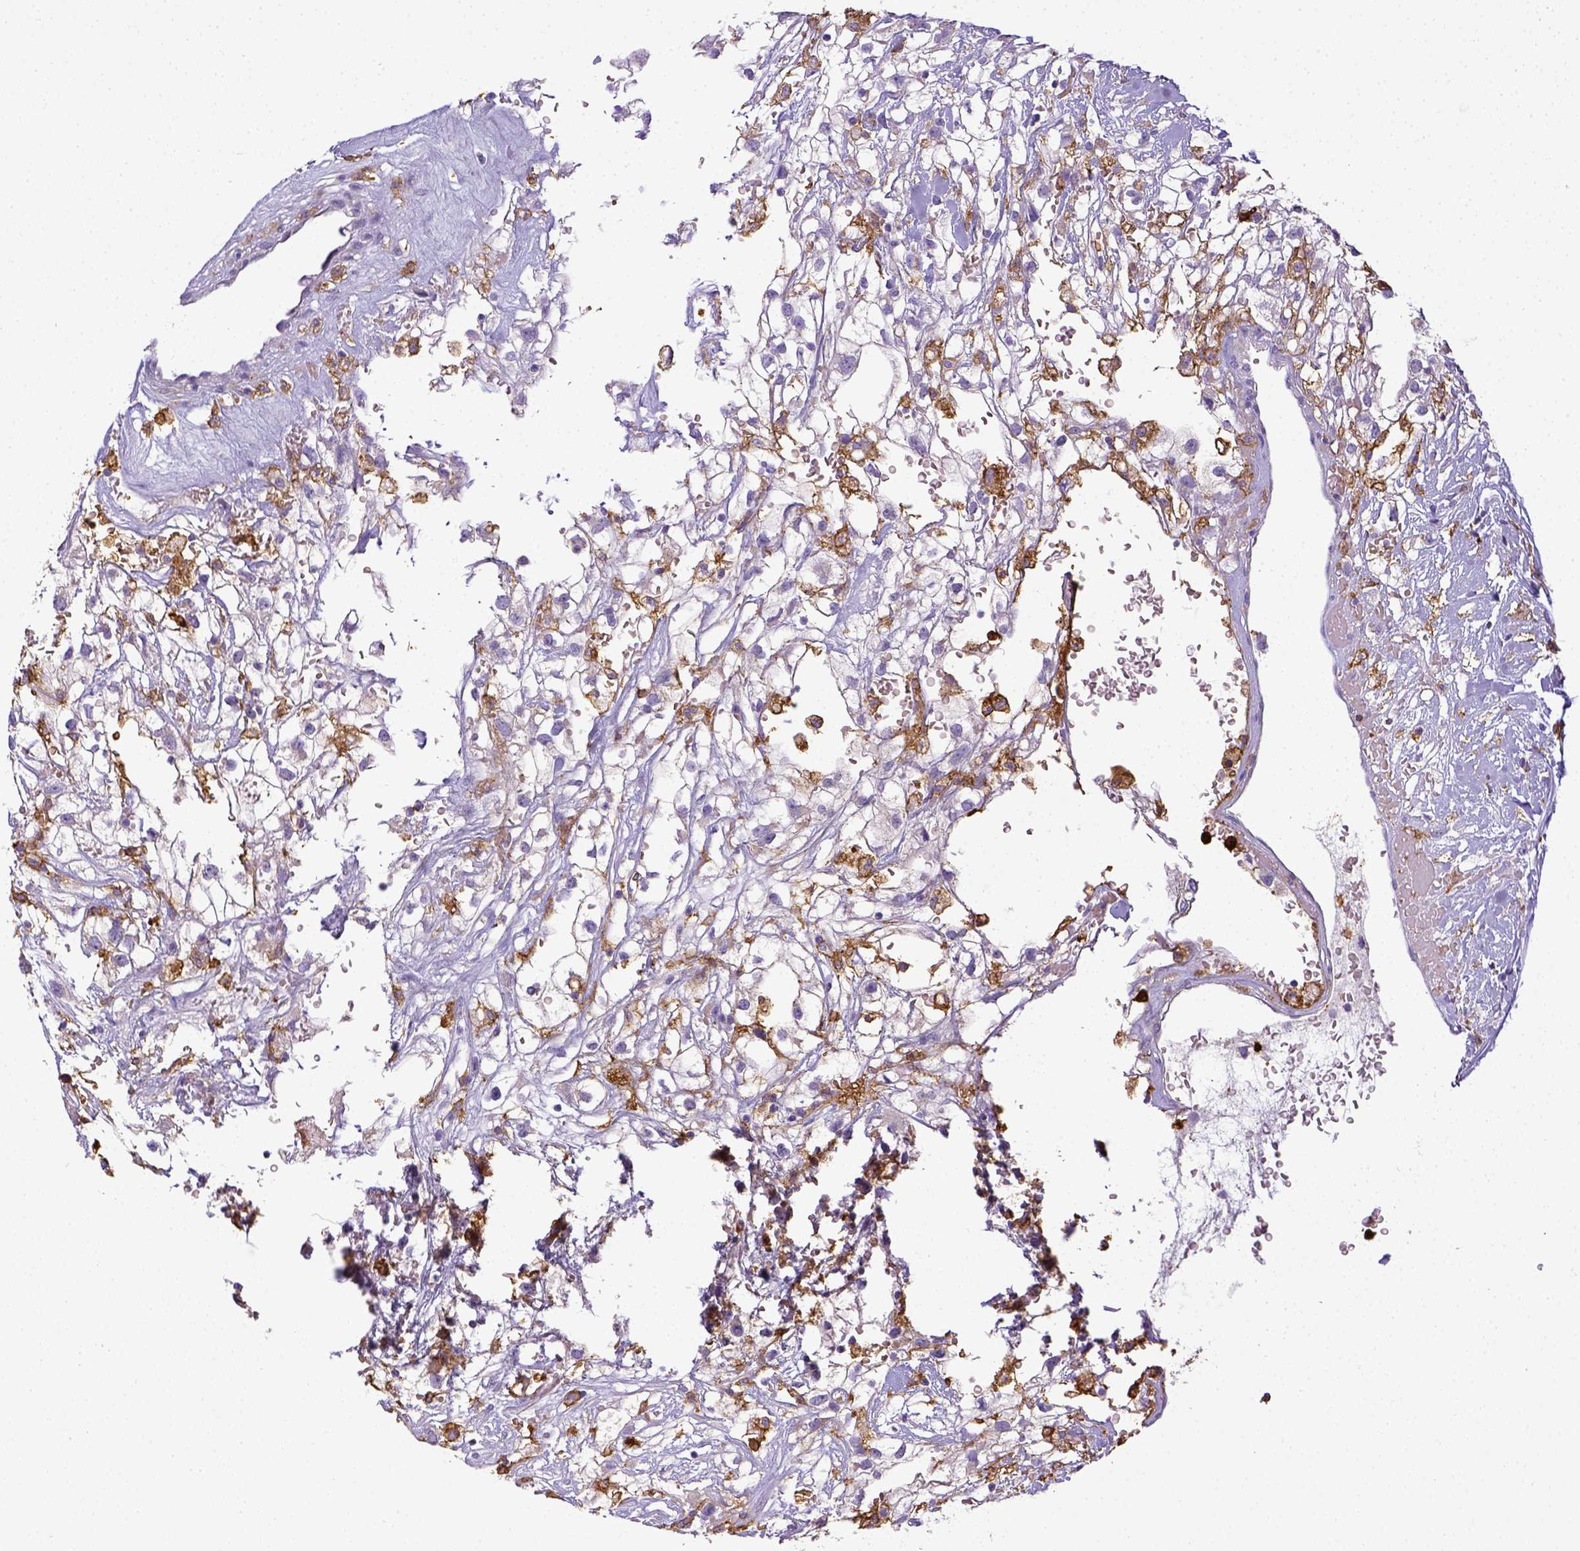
{"staining": {"intensity": "negative", "quantity": "none", "location": "none"}, "tissue": "renal cancer", "cell_type": "Tumor cells", "image_type": "cancer", "snomed": [{"axis": "morphology", "description": "Adenocarcinoma, NOS"}, {"axis": "topography", "description": "Kidney"}], "caption": "DAB (3,3'-diaminobenzidine) immunohistochemical staining of human renal cancer shows no significant staining in tumor cells.", "gene": "ITGAM", "patient": {"sex": "male", "age": 59}}